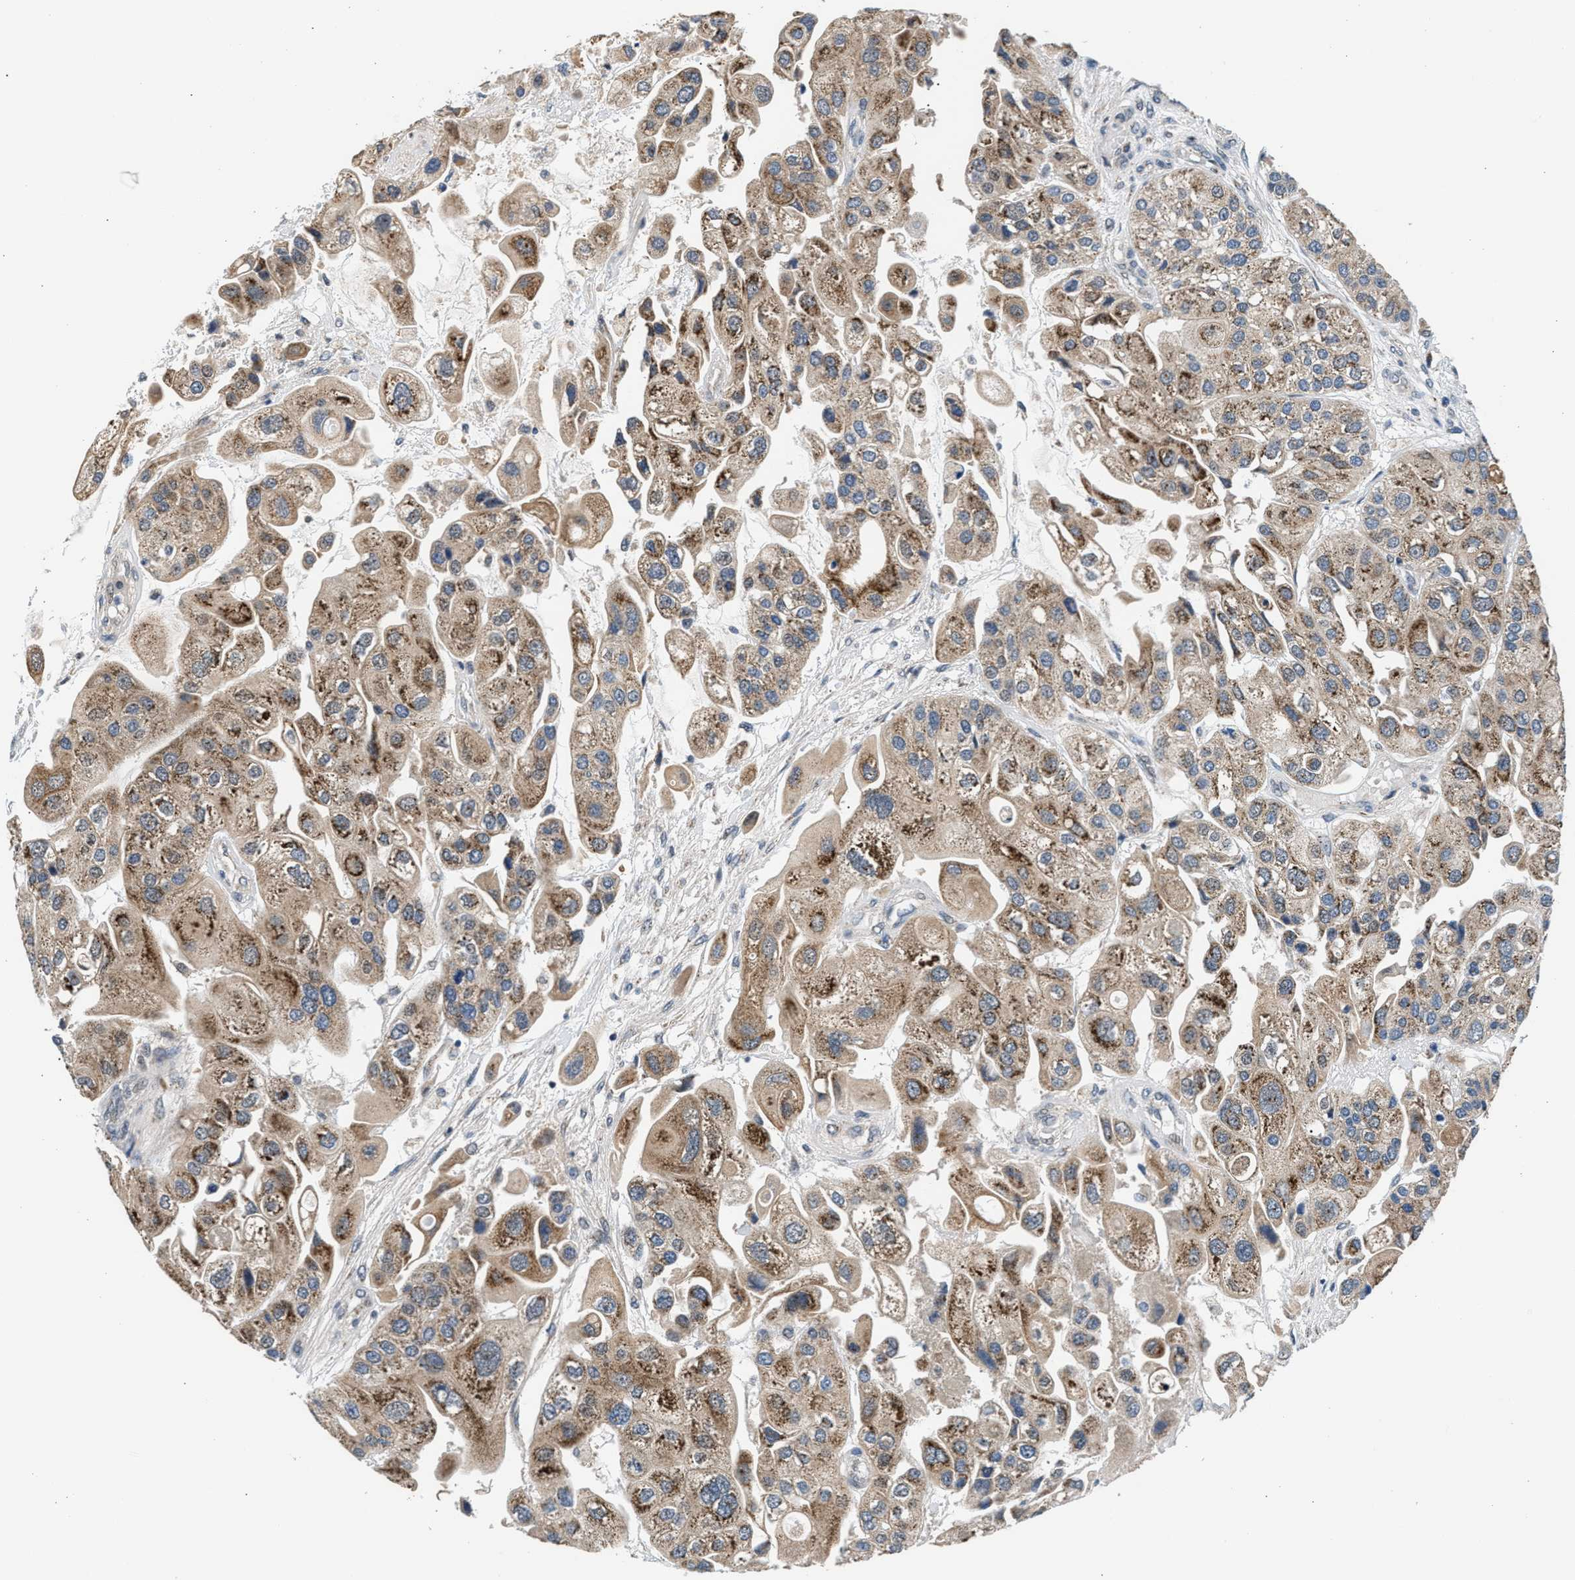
{"staining": {"intensity": "weak", "quantity": ">75%", "location": "cytoplasmic/membranous"}, "tissue": "urothelial cancer", "cell_type": "Tumor cells", "image_type": "cancer", "snomed": [{"axis": "morphology", "description": "Urothelial carcinoma, High grade"}, {"axis": "topography", "description": "Urinary bladder"}], "caption": "Immunohistochemical staining of human urothelial carcinoma (high-grade) demonstrates low levels of weak cytoplasmic/membranous protein positivity in about >75% of tumor cells.", "gene": "KCNMB2", "patient": {"sex": "female", "age": 64}}